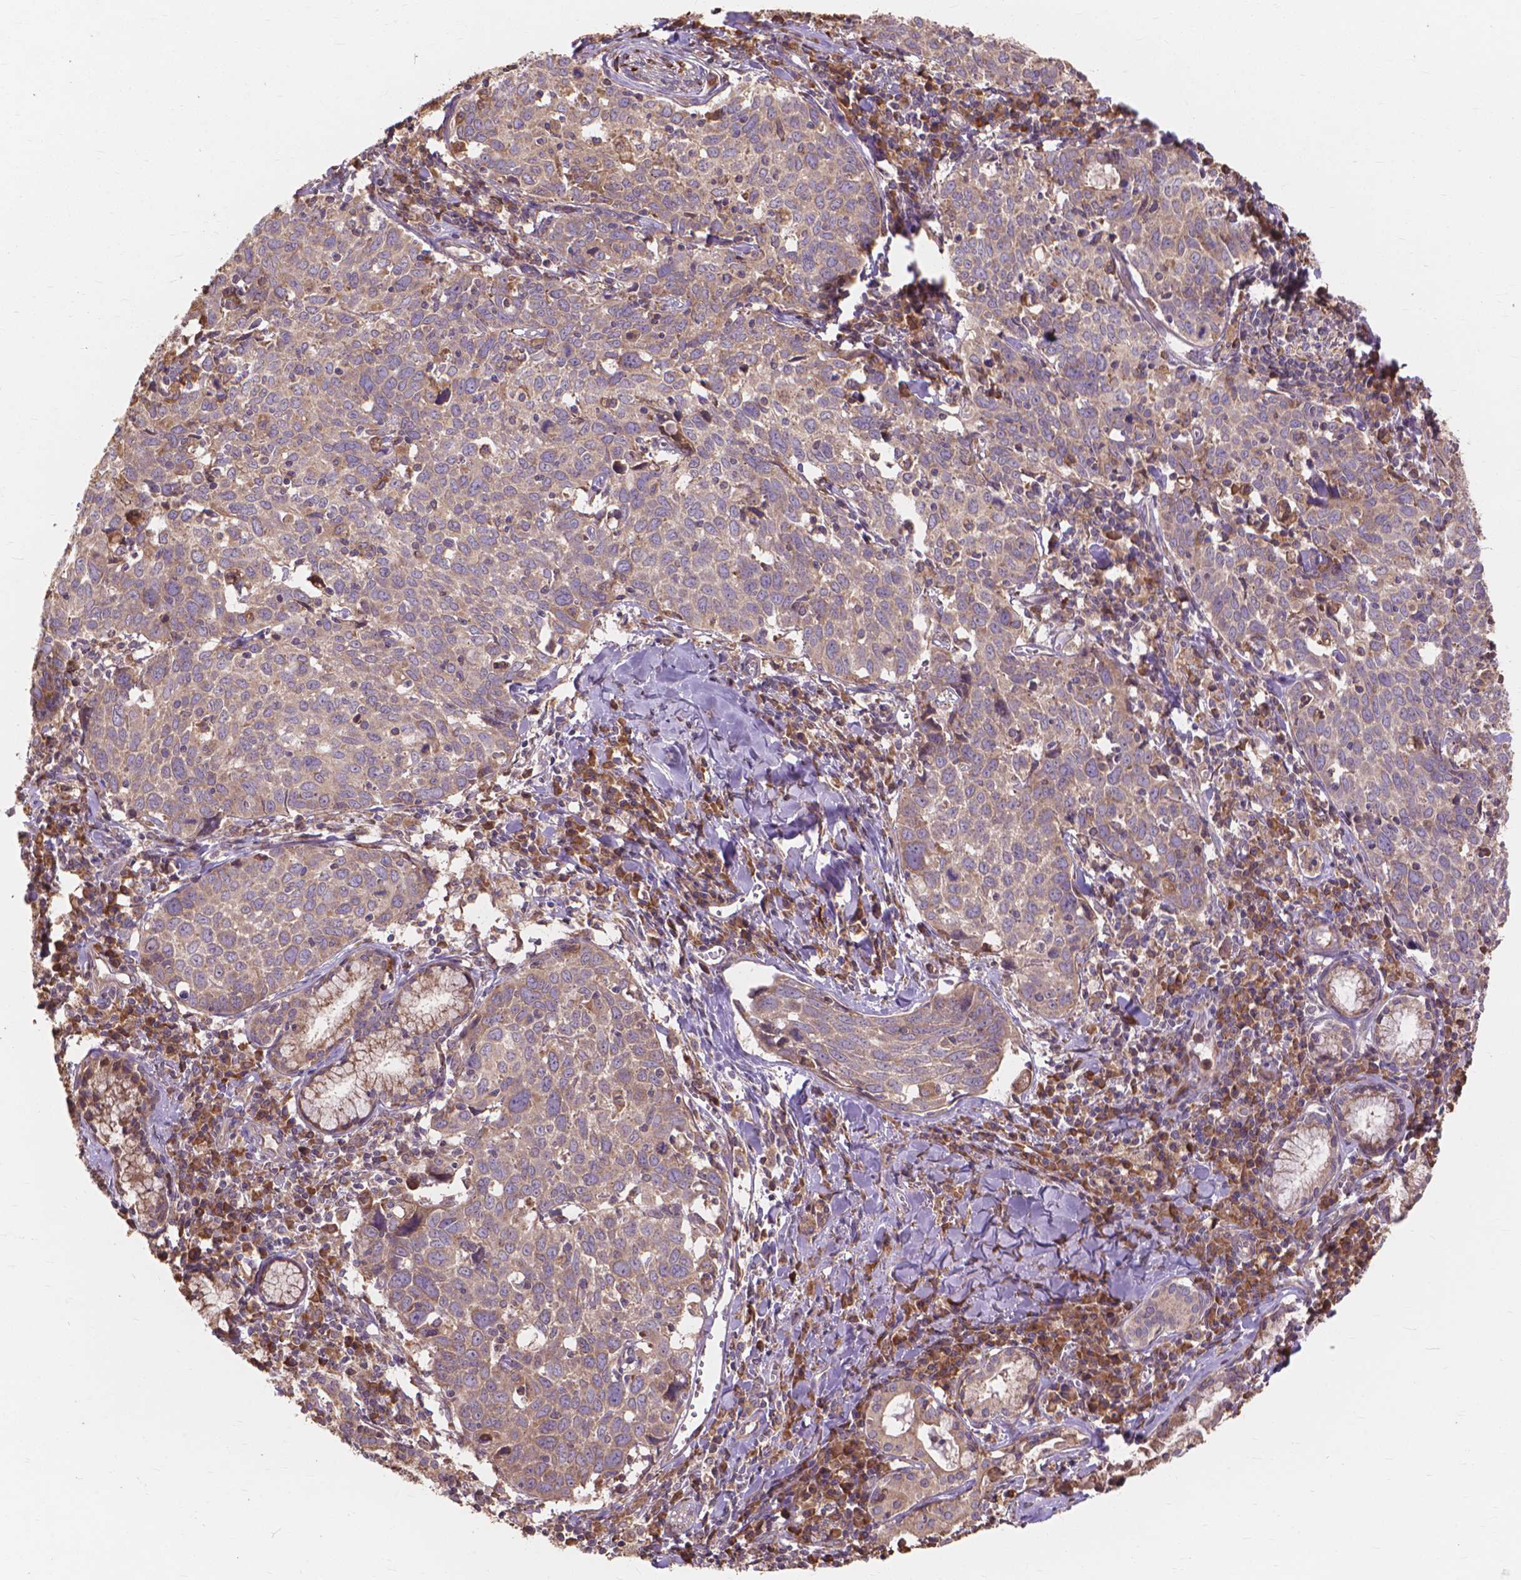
{"staining": {"intensity": "moderate", "quantity": ">75%", "location": "cytoplasmic/membranous"}, "tissue": "lung cancer", "cell_type": "Tumor cells", "image_type": "cancer", "snomed": [{"axis": "morphology", "description": "Squamous cell carcinoma, NOS"}, {"axis": "topography", "description": "Lung"}], "caption": "A brown stain shows moderate cytoplasmic/membranous staining of a protein in human lung cancer (squamous cell carcinoma) tumor cells. The protein is stained brown, and the nuclei are stained in blue (DAB IHC with brightfield microscopy, high magnification).", "gene": "TAB2", "patient": {"sex": "male", "age": 57}}